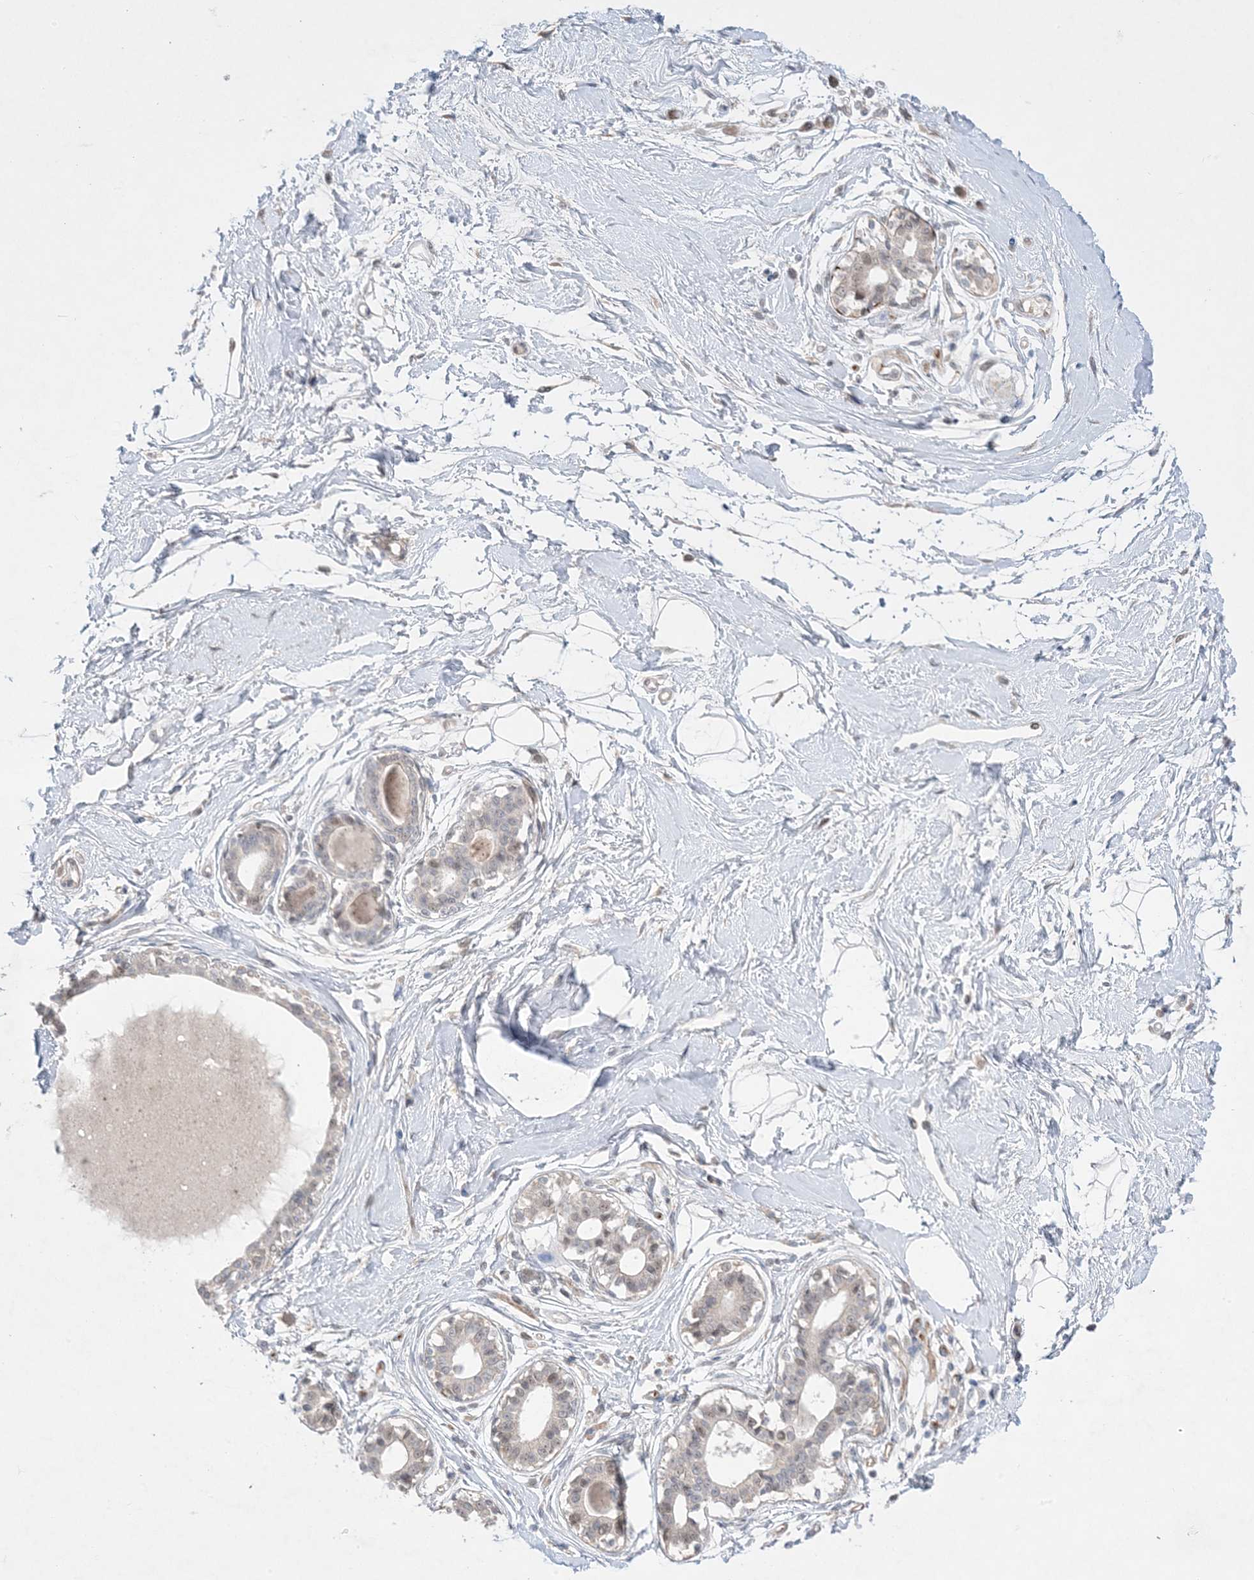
{"staining": {"intensity": "negative", "quantity": "none", "location": "none"}, "tissue": "breast", "cell_type": "Adipocytes", "image_type": "normal", "snomed": [{"axis": "morphology", "description": "Normal tissue, NOS"}, {"axis": "topography", "description": "Breast"}], "caption": "The image displays no staining of adipocytes in benign breast.", "gene": "MMGT1", "patient": {"sex": "female", "age": 45}}